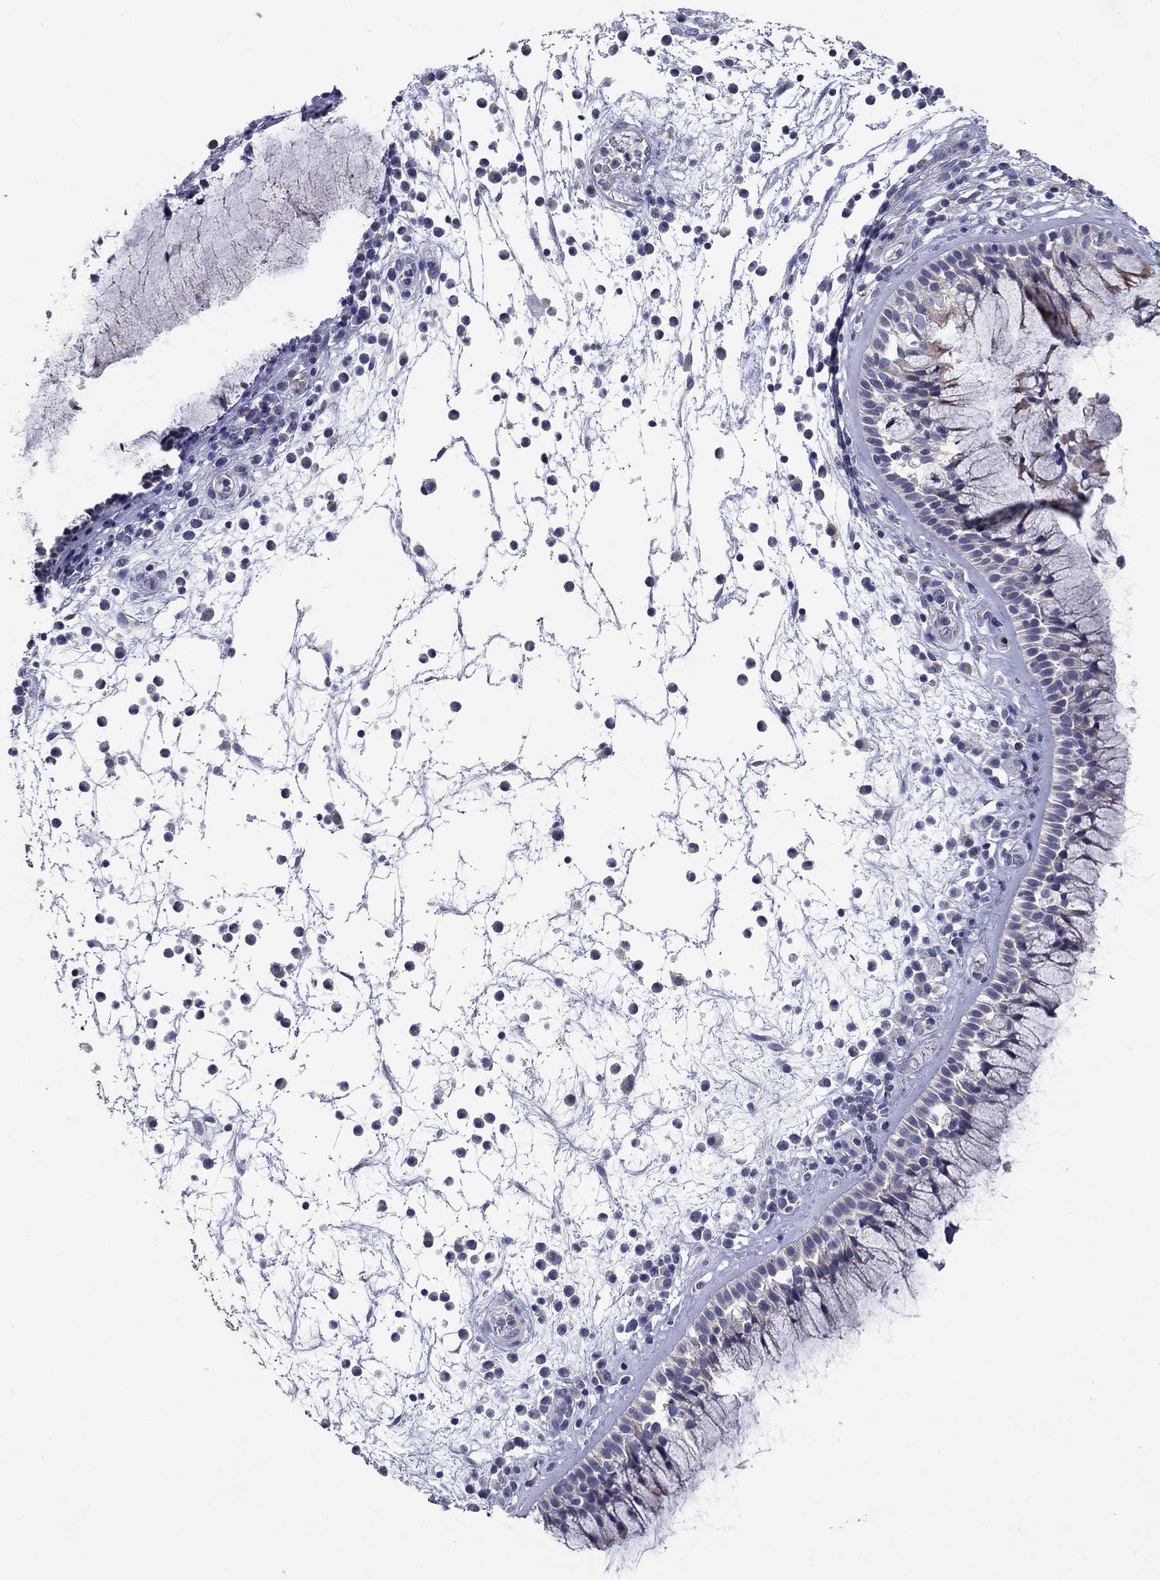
{"staining": {"intensity": "weak", "quantity": "<25%", "location": "cytoplasmic/membranous"}, "tissue": "nasopharynx", "cell_type": "Respiratory epithelial cells", "image_type": "normal", "snomed": [{"axis": "morphology", "description": "Normal tissue, NOS"}, {"axis": "topography", "description": "Nasopharynx"}], "caption": "Immunohistochemistry image of benign nasopharynx stained for a protein (brown), which displays no positivity in respiratory epithelial cells.", "gene": "PTGDS", "patient": {"sex": "male", "age": 77}}